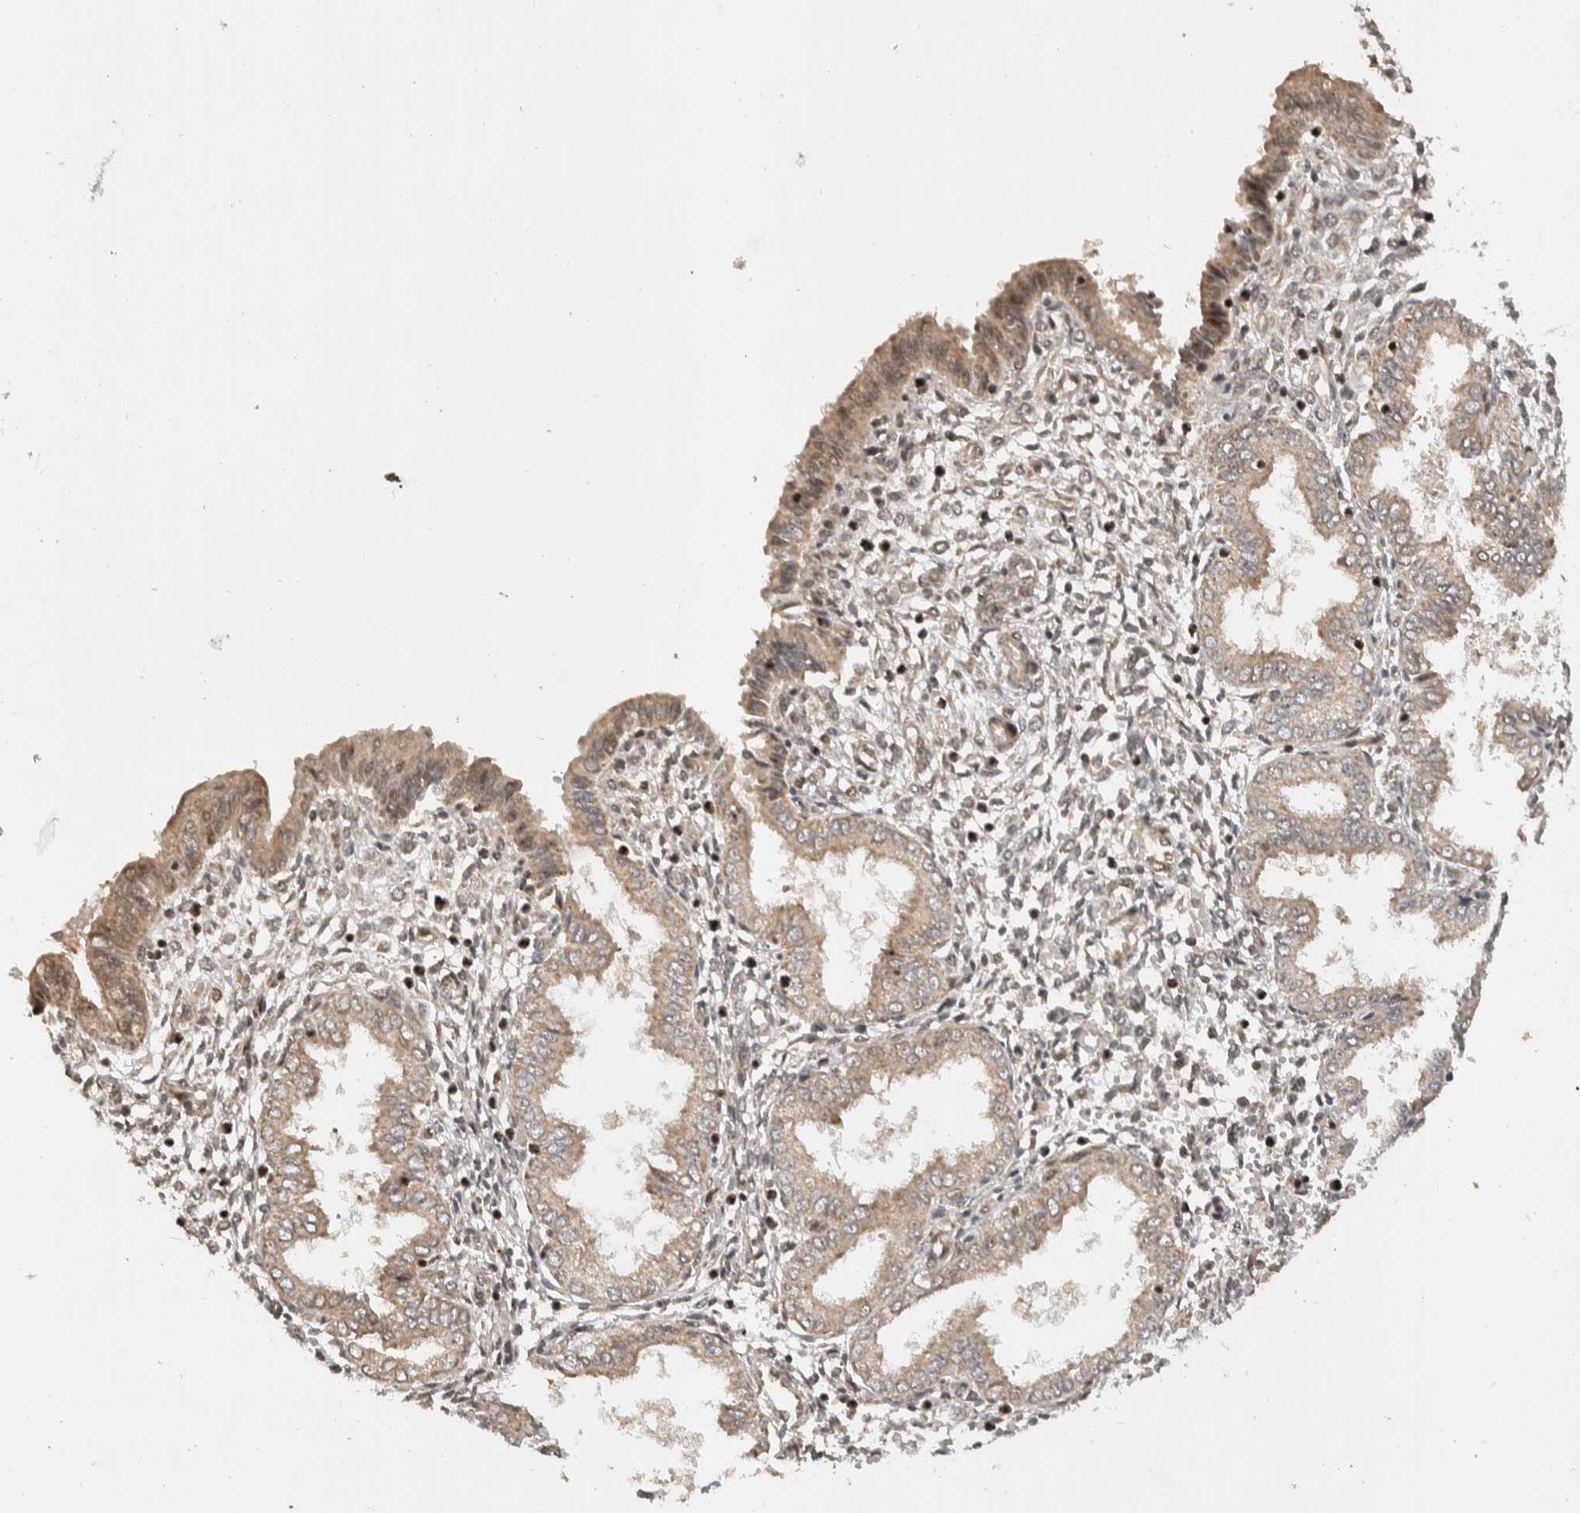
{"staining": {"intensity": "moderate", "quantity": "<25%", "location": "nuclear"}, "tissue": "endometrium", "cell_type": "Cells in endometrial stroma", "image_type": "normal", "snomed": [{"axis": "morphology", "description": "Normal tissue, NOS"}, {"axis": "topography", "description": "Endometrium"}], "caption": "Moderate nuclear positivity for a protein is appreciated in approximately <25% of cells in endometrial stroma of benign endometrium using IHC.", "gene": "TOR1B", "patient": {"sex": "female", "age": 33}}